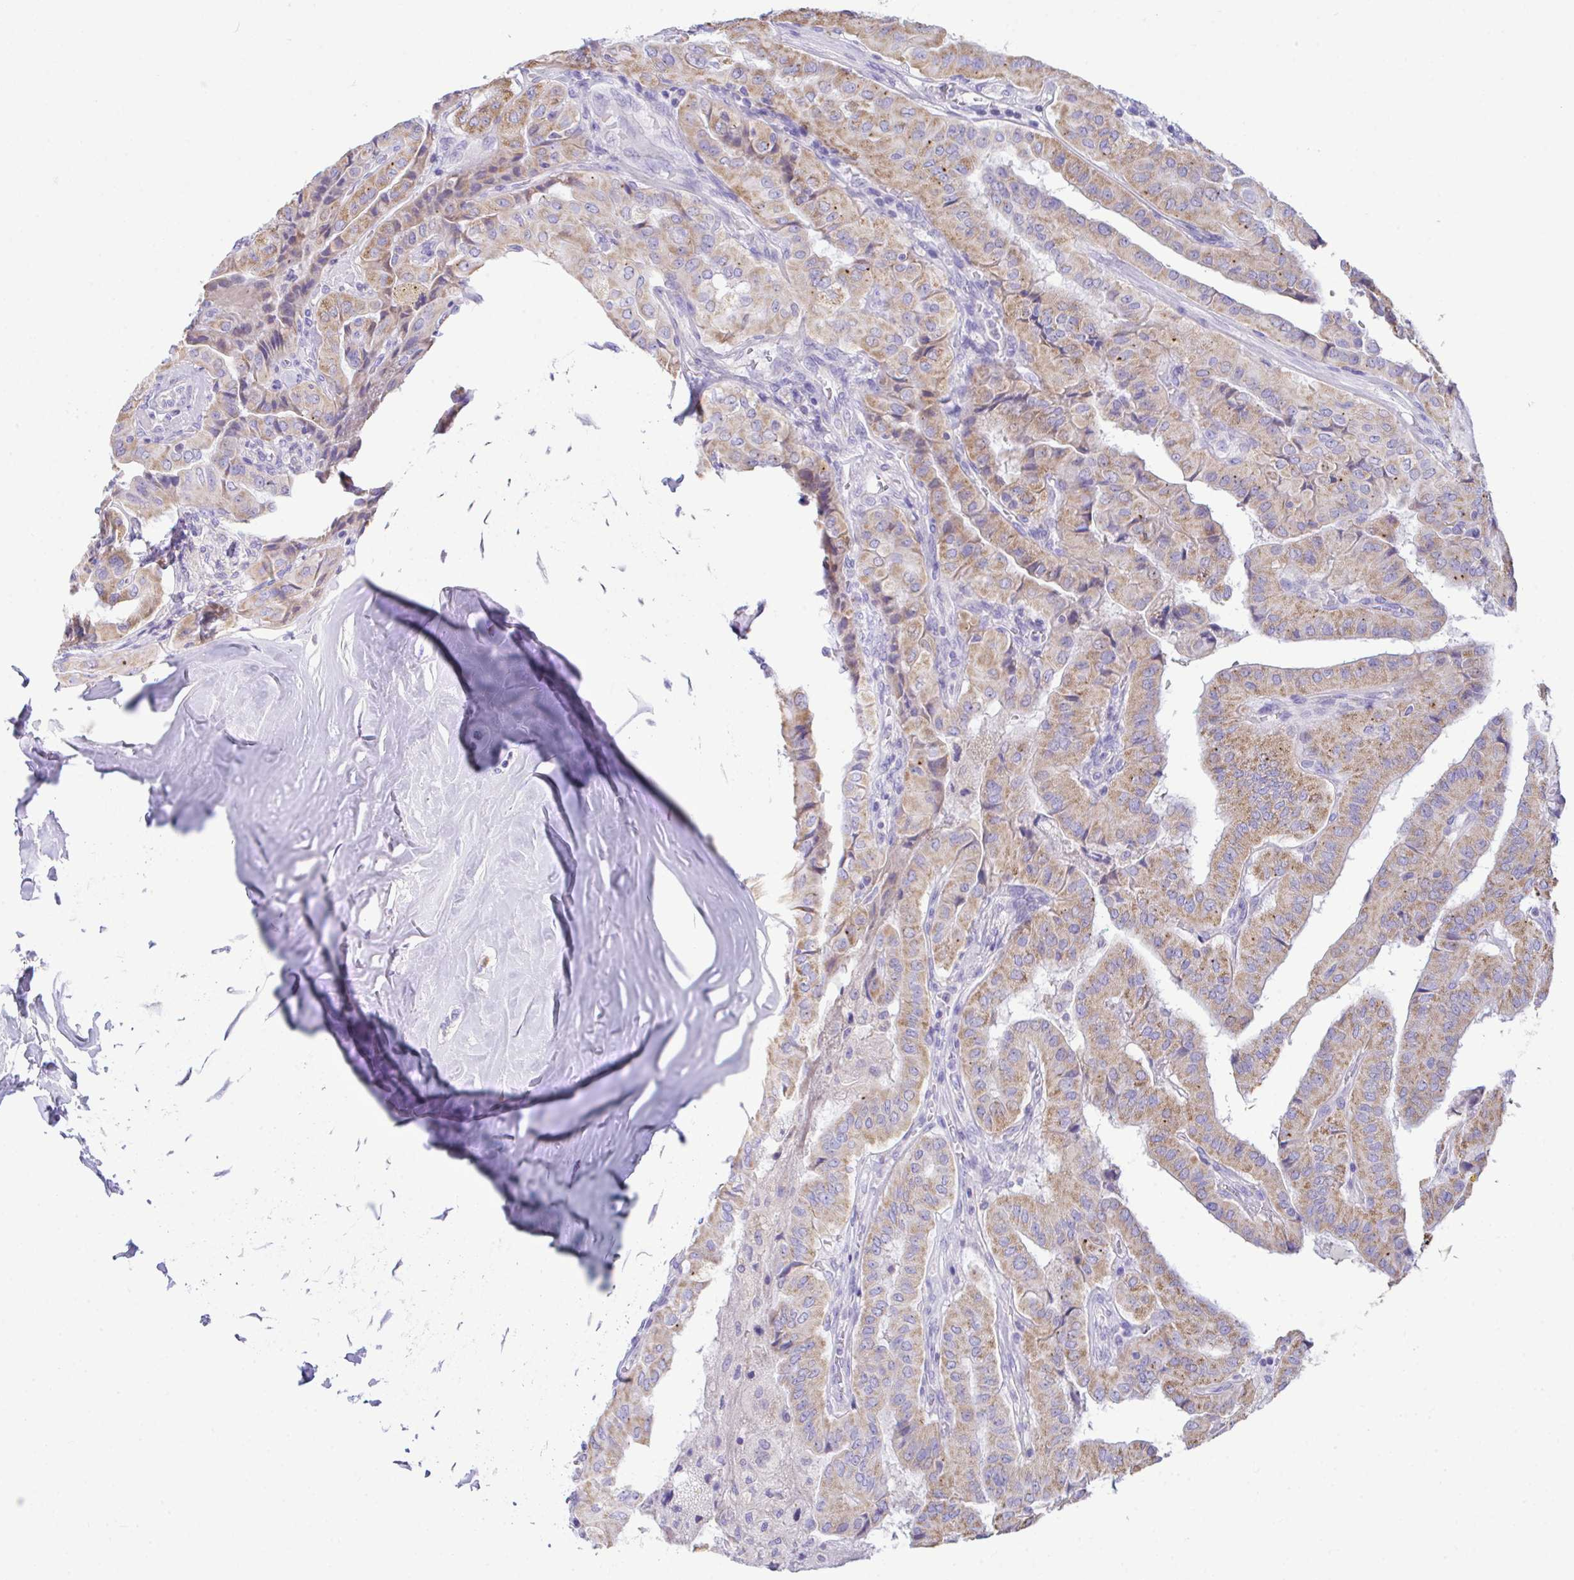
{"staining": {"intensity": "moderate", "quantity": ">75%", "location": "cytoplasmic/membranous"}, "tissue": "thyroid cancer", "cell_type": "Tumor cells", "image_type": "cancer", "snomed": [{"axis": "morphology", "description": "Normal tissue, NOS"}, {"axis": "morphology", "description": "Papillary adenocarcinoma, NOS"}, {"axis": "topography", "description": "Thyroid gland"}], "caption": "This is an image of IHC staining of papillary adenocarcinoma (thyroid), which shows moderate expression in the cytoplasmic/membranous of tumor cells.", "gene": "NLRP8", "patient": {"sex": "female", "age": 59}}